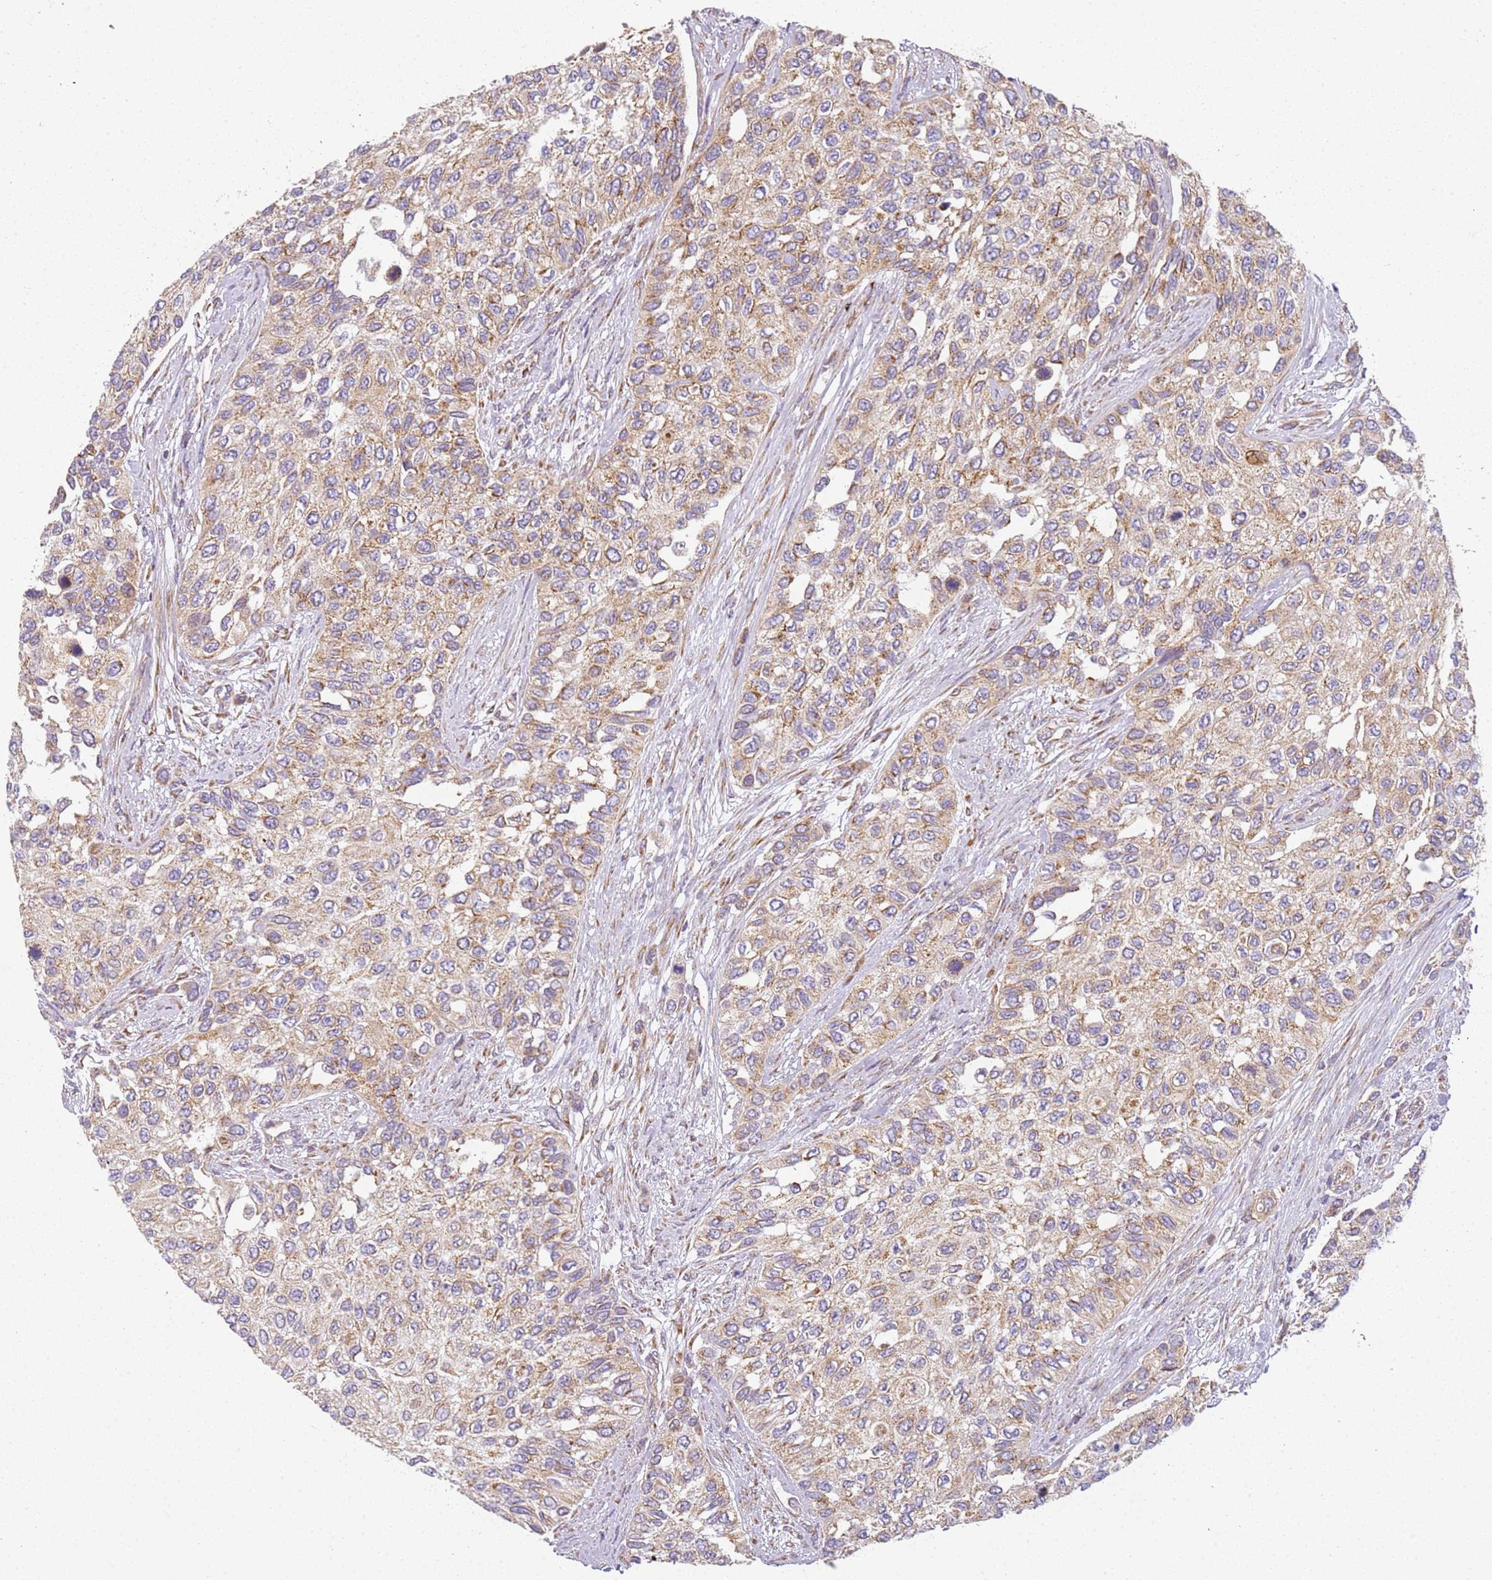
{"staining": {"intensity": "weak", "quantity": ">75%", "location": "cytoplasmic/membranous"}, "tissue": "urothelial cancer", "cell_type": "Tumor cells", "image_type": "cancer", "snomed": [{"axis": "morphology", "description": "Normal tissue, NOS"}, {"axis": "morphology", "description": "Urothelial carcinoma, High grade"}, {"axis": "topography", "description": "Vascular tissue"}, {"axis": "topography", "description": "Urinary bladder"}], "caption": "This histopathology image demonstrates urothelial carcinoma (high-grade) stained with immunohistochemistry to label a protein in brown. The cytoplasmic/membranous of tumor cells show weak positivity for the protein. Nuclei are counter-stained blue.", "gene": "TMEM200C", "patient": {"sex": "female", "age": 56}}